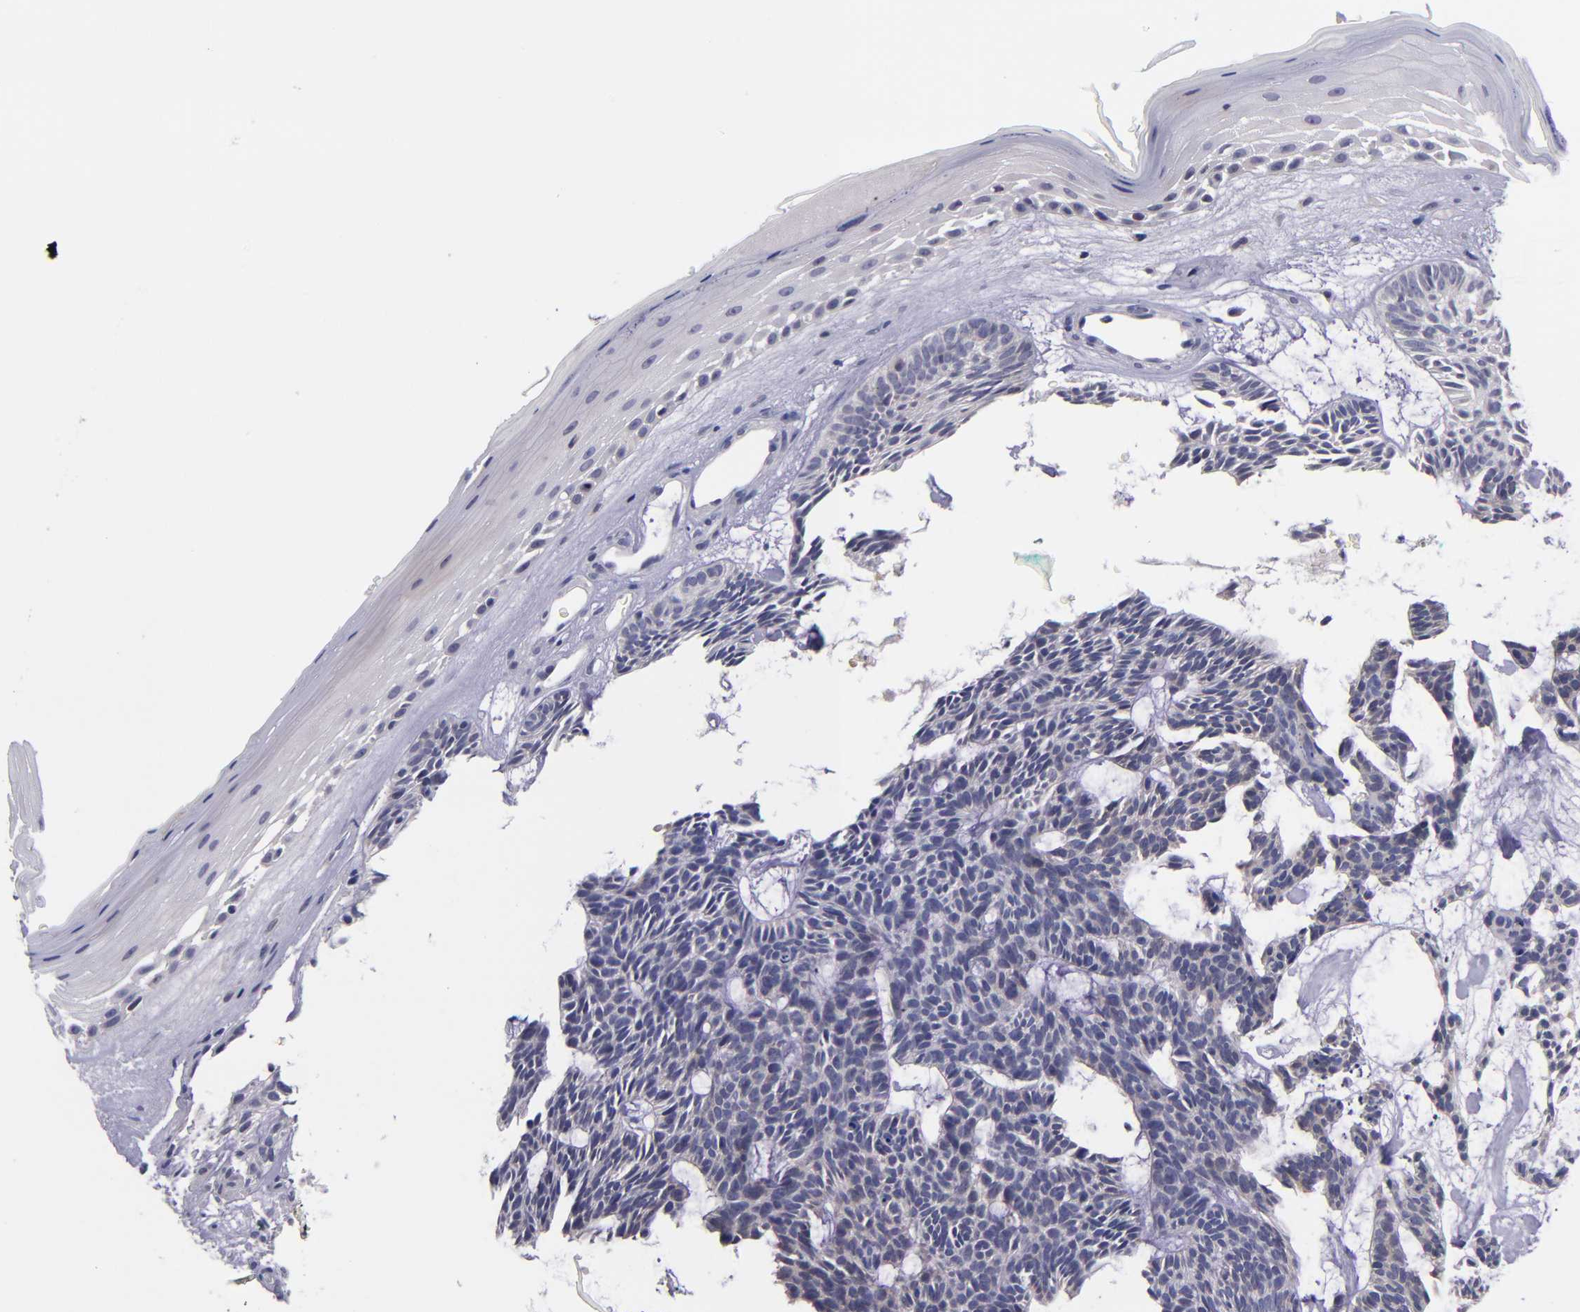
{"staining": {"intensity": "weak", "quantity": "<25%", "location": "cytoplasmic/membranous"}, "tissue": "skin cancer", "cell_type": "Tumor cells", "image_type": "cancer", "snomed": [{"axis": "morphology", "description": "Basal cell carcinoma"}, {"axis": "topography", "description": "Skin"}], "caption": "Basal cell carcinoma (skin) stained for a protein using immunohistochemistry (IHC) reveals no expression tumor cells.", "gene": "RBP4", "patient": {"sex": "male", "age": 75}}